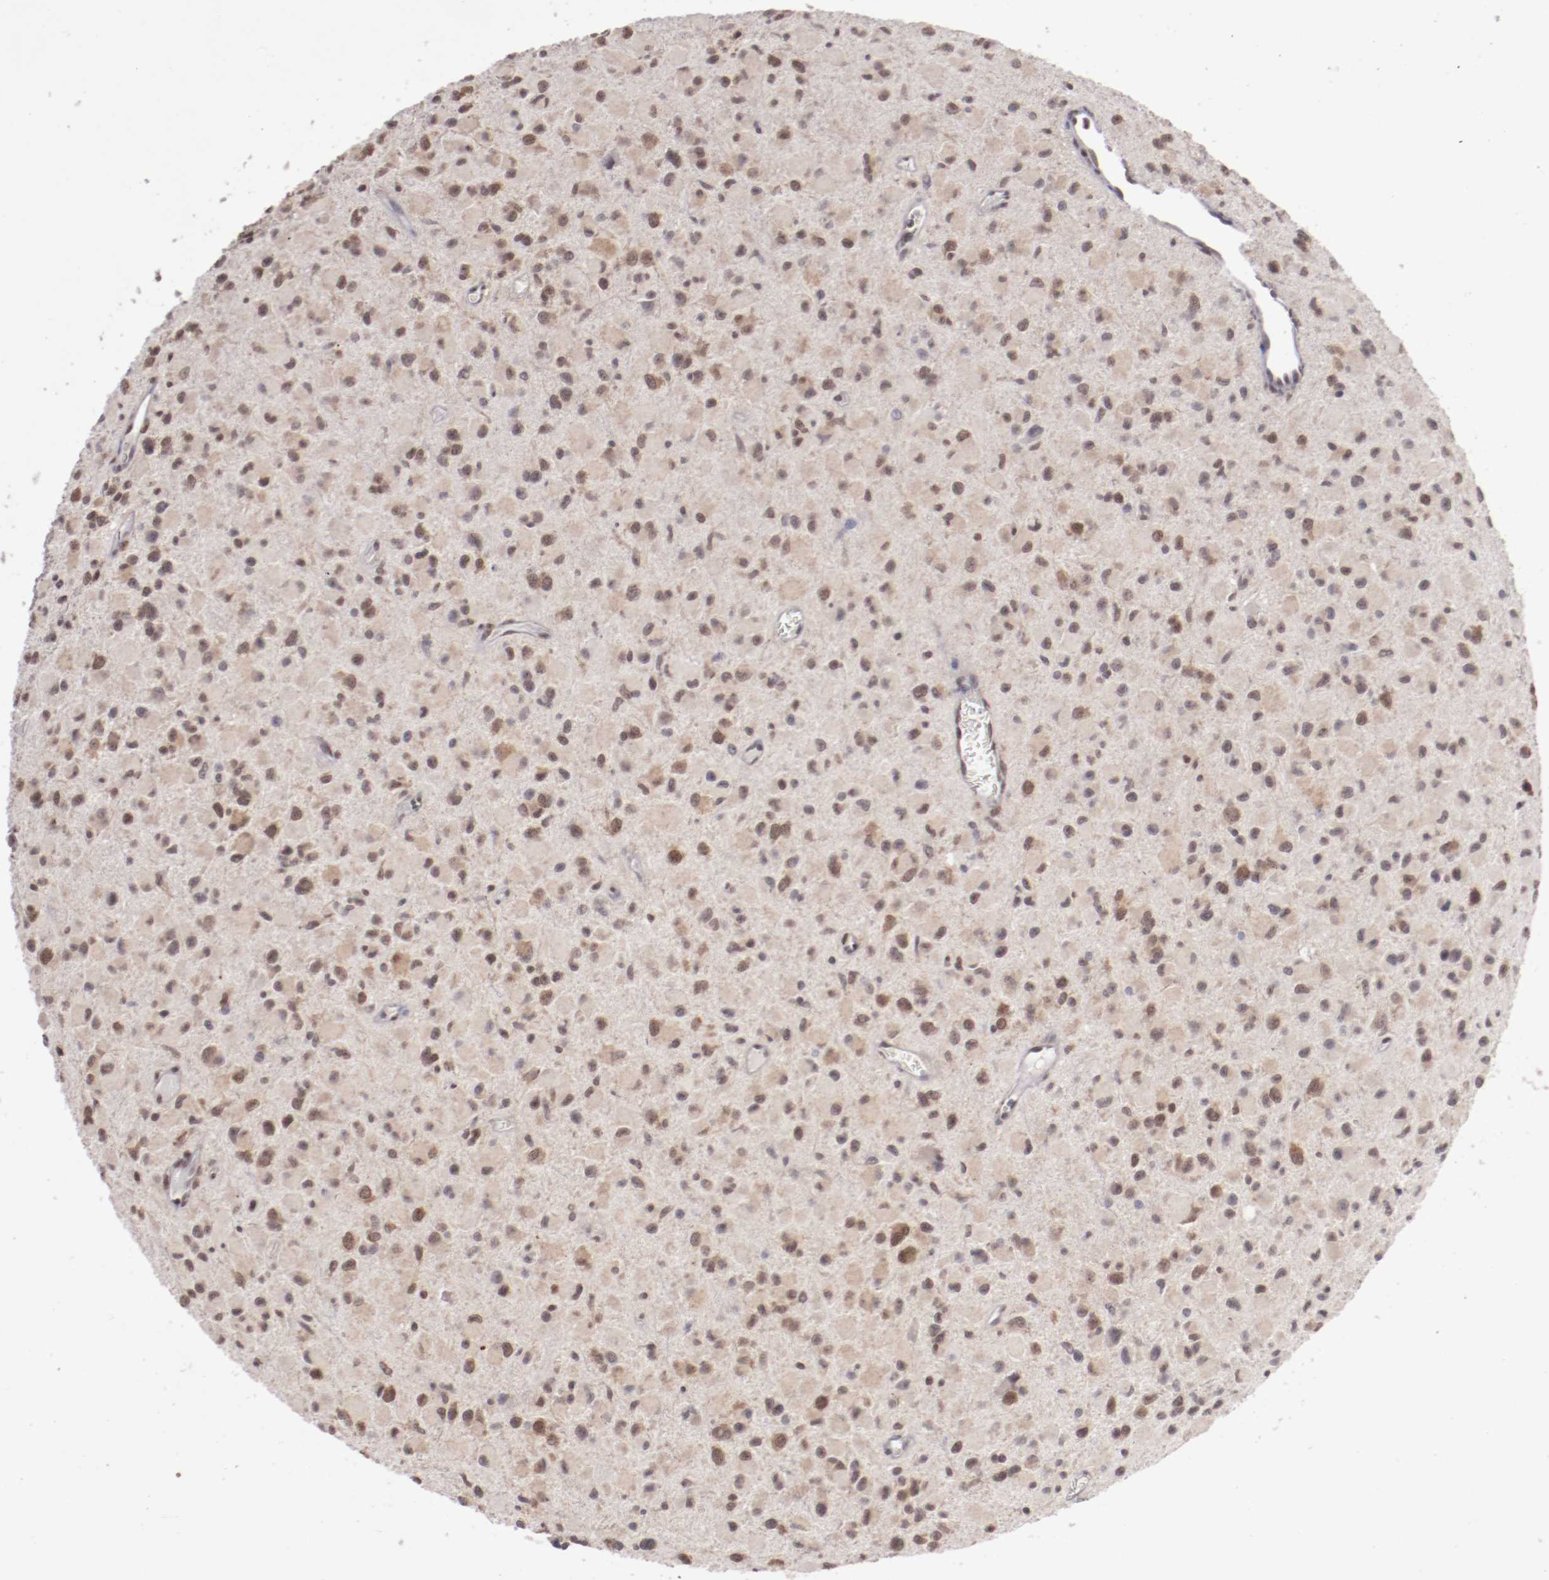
{"staining": {"intensity": "moderate", "quantity": ">75%", "location": "cytoplasmic/membranous,nuclear"}, "tissue": "glioma", "cell_type": "Tumor cells", "image_type": "cancer", "snomed": [{"axis": "morphology", "description": "Glioma, malignant, Low grade"}, {"axis": "topography", "description": "Brain"}], "caption": "Moderate cytoplasmic/membranous and nuclear positivity is appreciated in about >75% of tumor cells in malignant low-grade glioma.", "gene": "ARNT", "patient": {"sex": "male", "age": 42}}